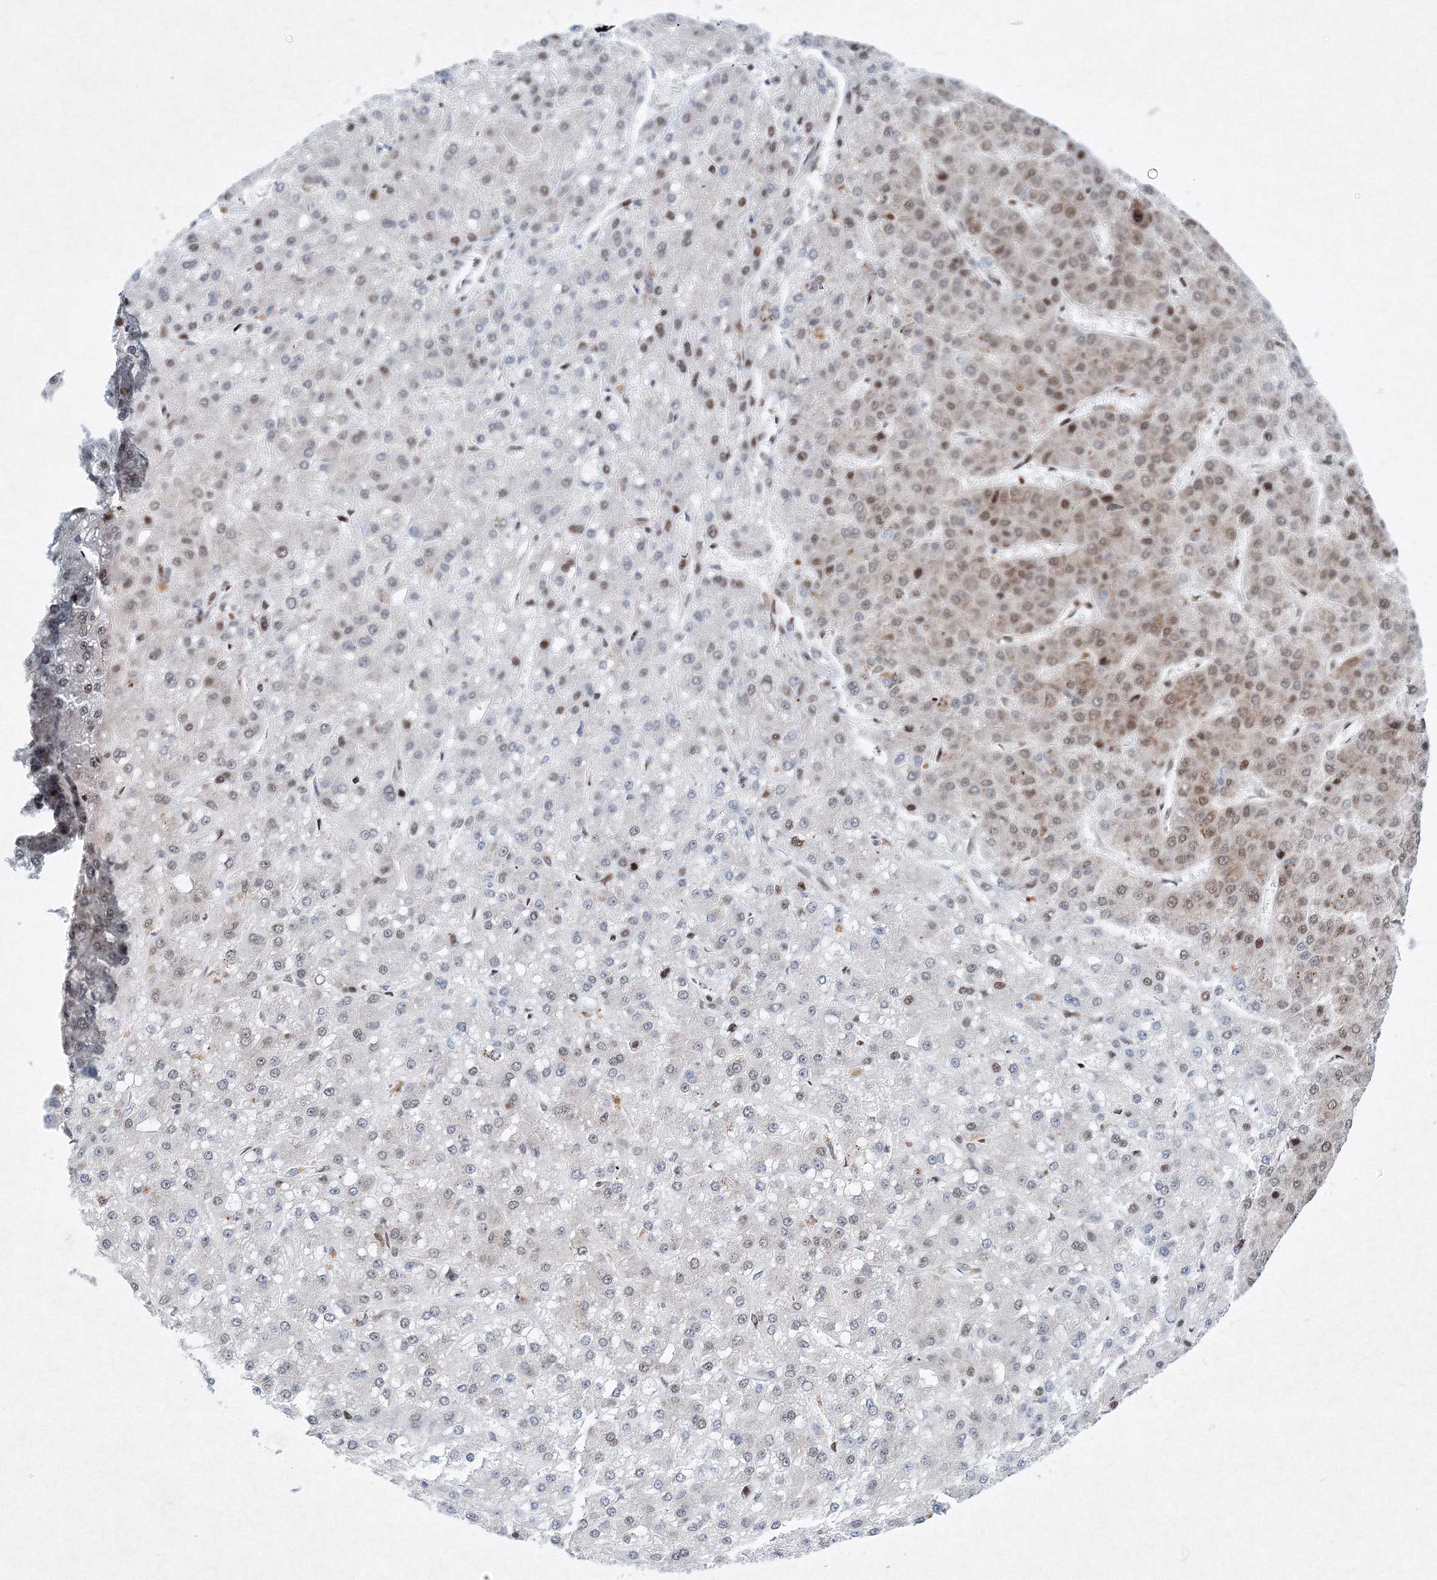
{"staining": {"intensity": "moderate", "quantity": "<25%", "location": "nuclear"}, "tissue": "liver cancer", "cell_type": "Tumor cells", "image_type": "cancer", "snomed": [{"axis": "morphology", "description": "Carcinoma, Hepatocellular, NOS"}, {"axis": "topography", "description": "Liver"}], "caption": "Human liver cancer stained with a brown dye shows moderate nuclear positive staining in approximately <25% of tumor cells.", "gene": "SNRPC", "patient": {"sex": "male", "age": 67}}